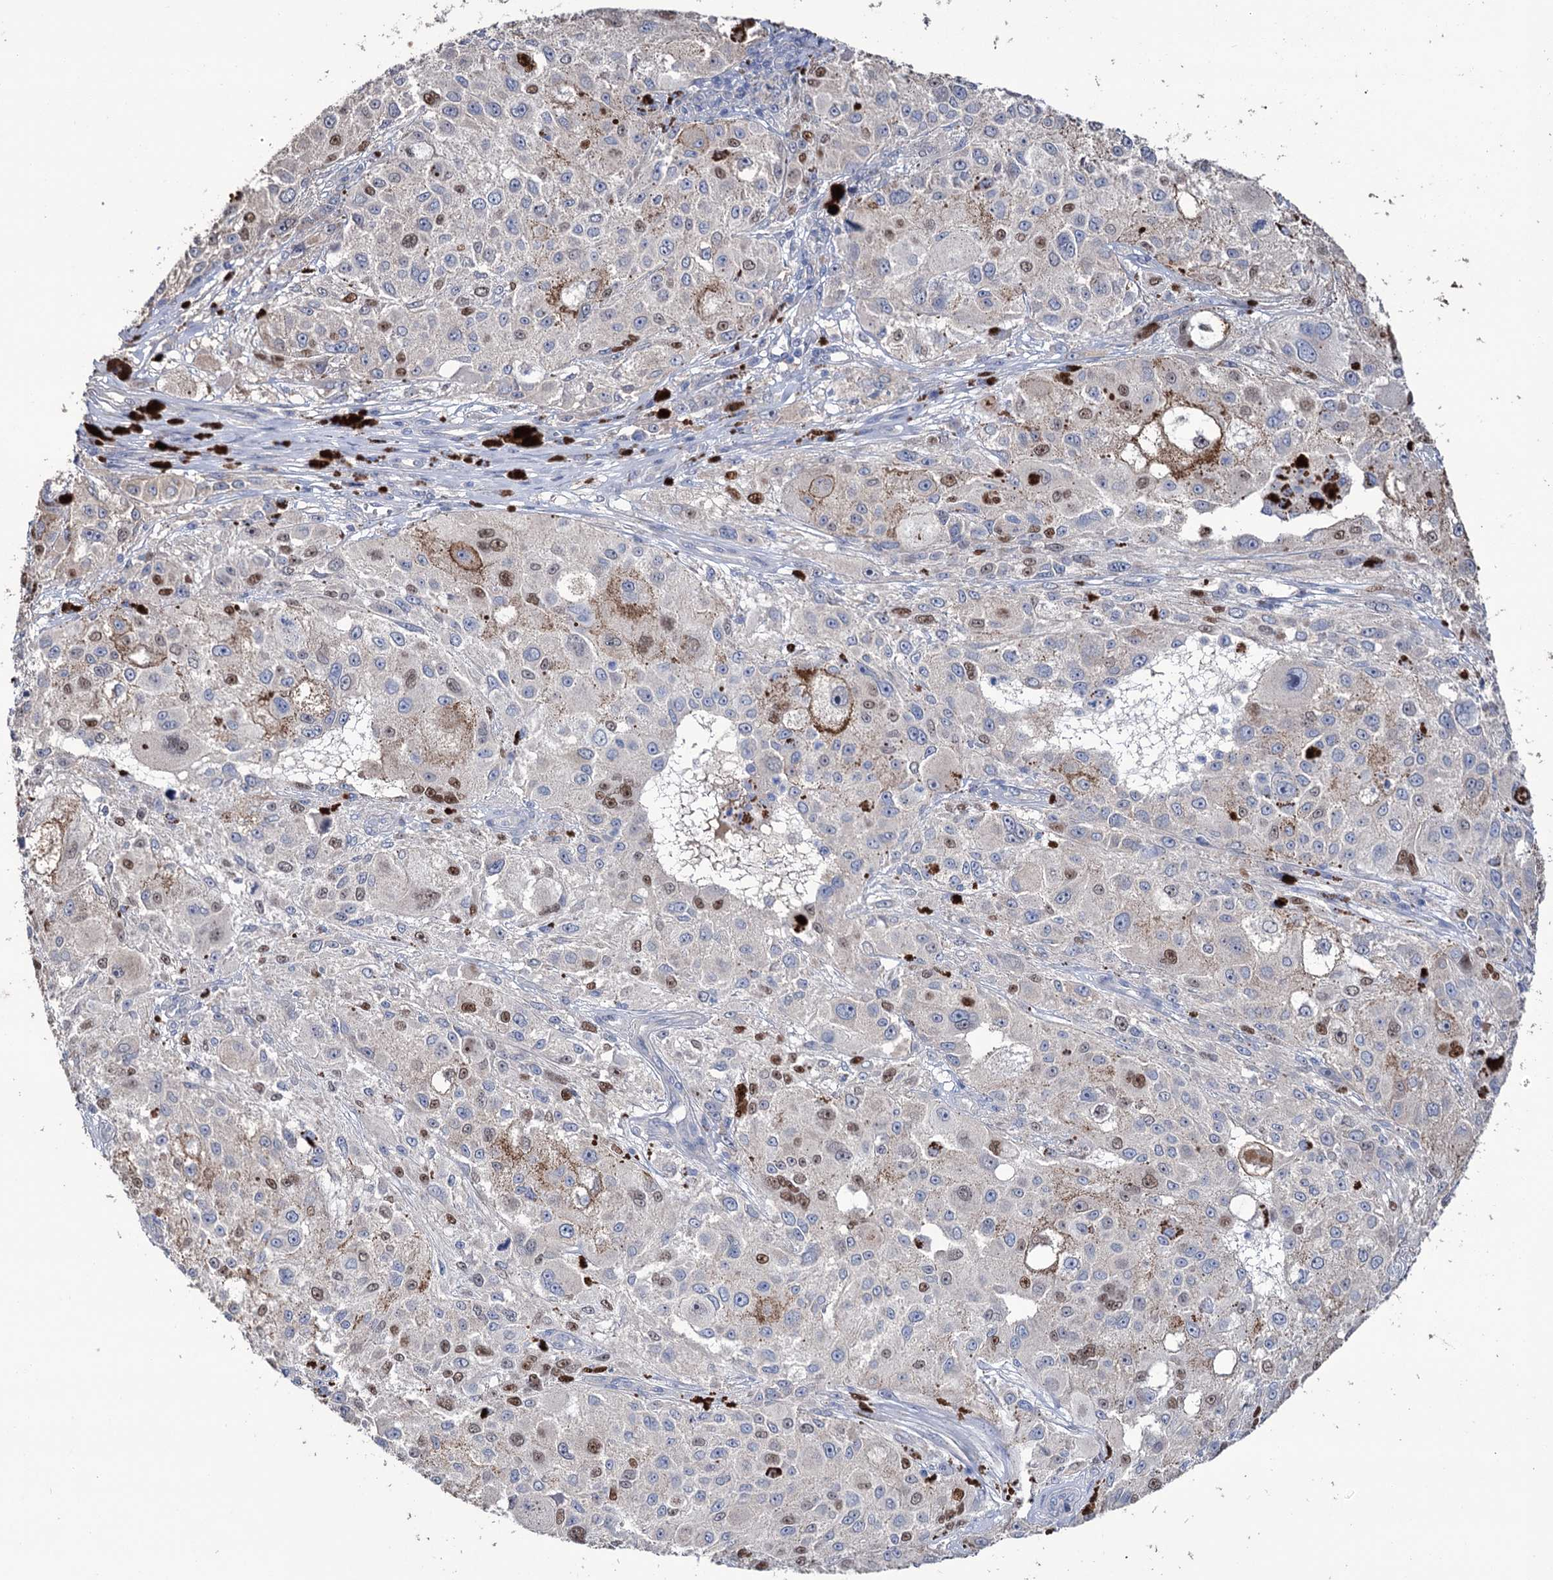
{"staining": {"intensity": "moderate", "quantity": "<25%", "location": "nuclear"}, "tissue": "melanoma", "cell_type": "Tumor cells", "image_type": "cancer", "snomed": [{"axis": "morphology", "description": "Necrosis, NOS"}, {"axis": "morphology", "description": "Malignant melanoma, NOS"}, {"axis": "topography", "description": "Skin"}], "caption": "Malignant melanoma stained with immunohistochemistry exhibits moderate nuclear positivity in about <25% of tumor cells.", "gene": "EPB41L5", "patient": {"sex": "female", "age": 87}}